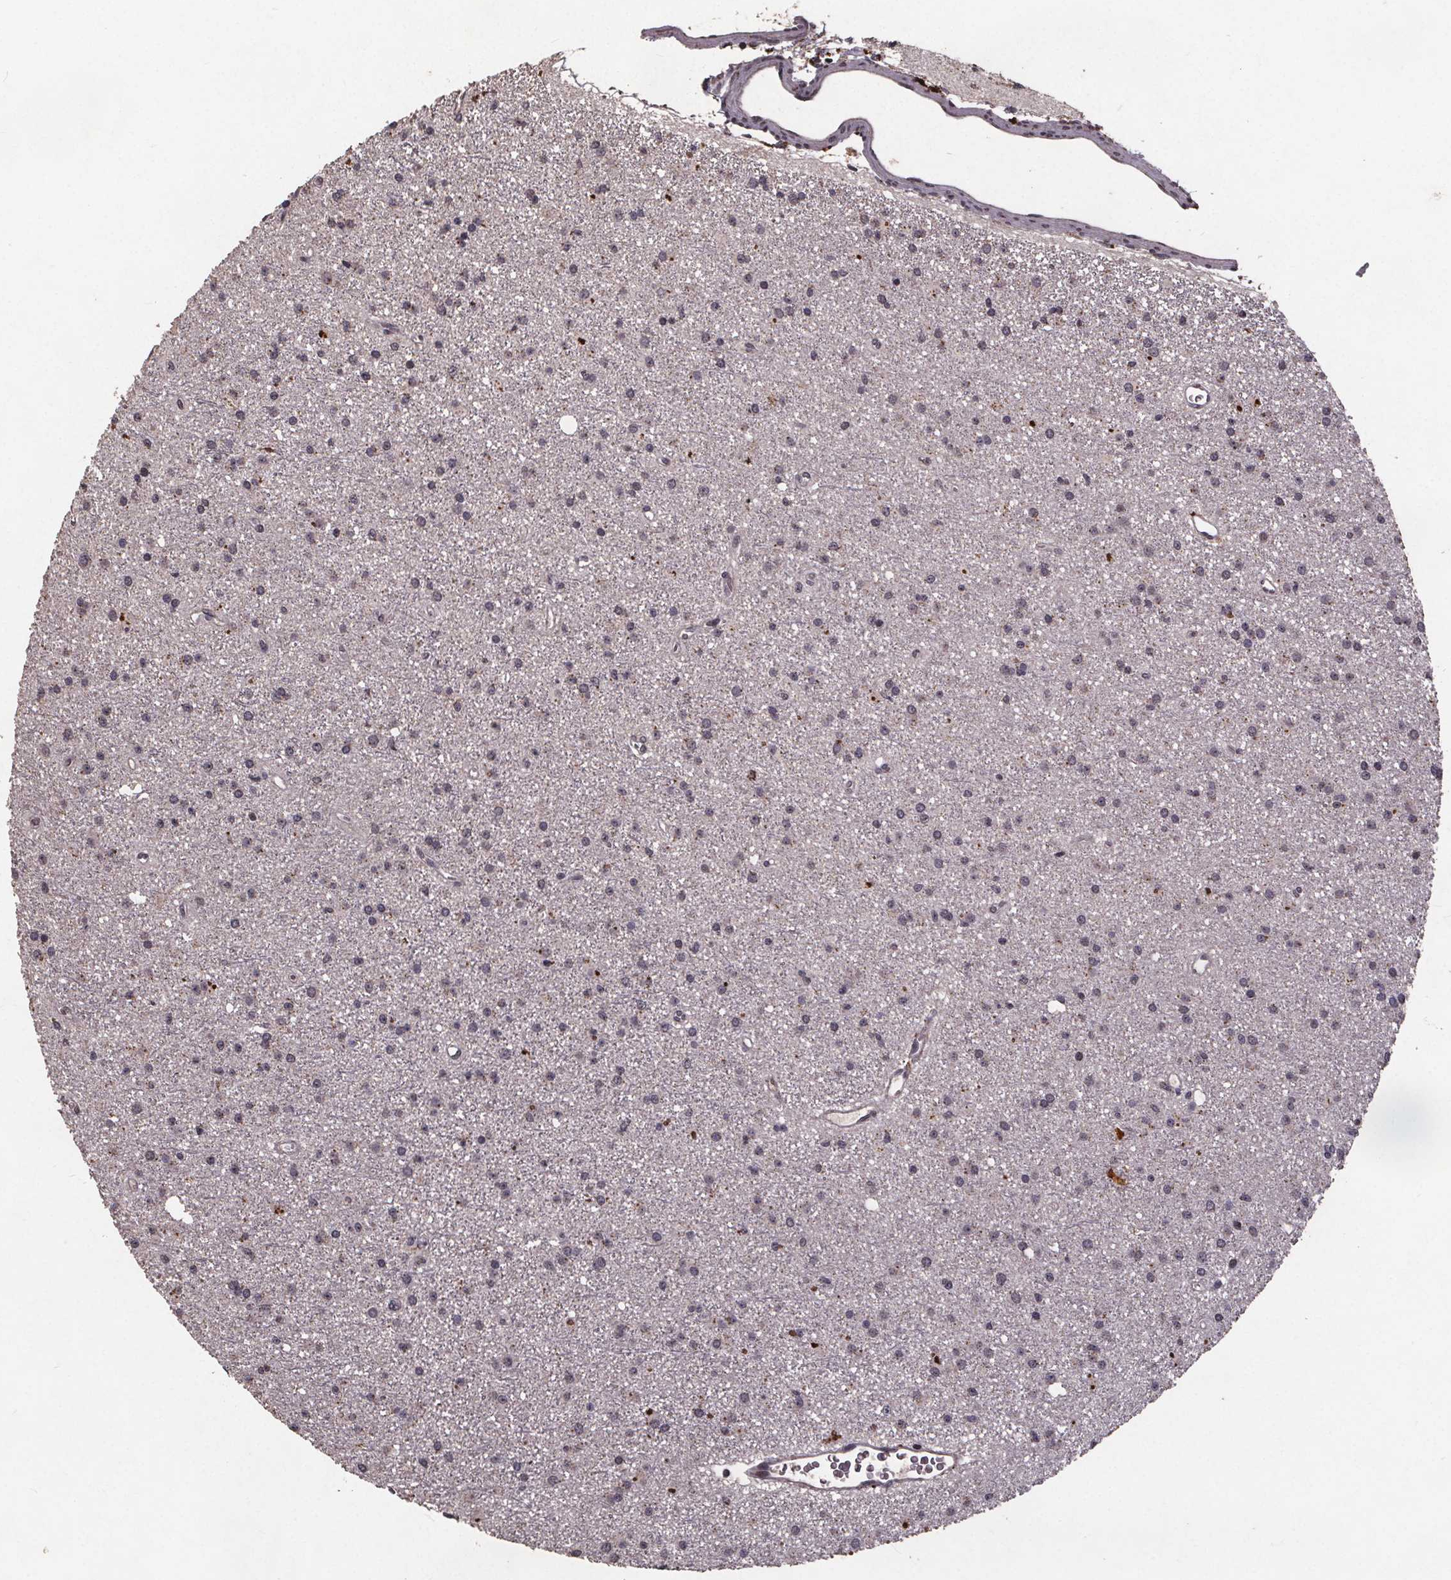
{"staining": {"intensity": "negative", "quantity": "none", "location": "none"}, "tissue": "glioma", "cell_type": "Tumor cells", "image_type": "cancer", "snomed": [{"axis": "morphology", "description": "Glioma, malignant, Low grade"}, {"axis": "topography", "description": "Brain"}], "caption": "Malignant glioma (low-grade) was stained to show a protein in brown. There is no significant staining in tumor cells.", "gene": "GPX3", "patient": {"sex": "male", "age": 27}}